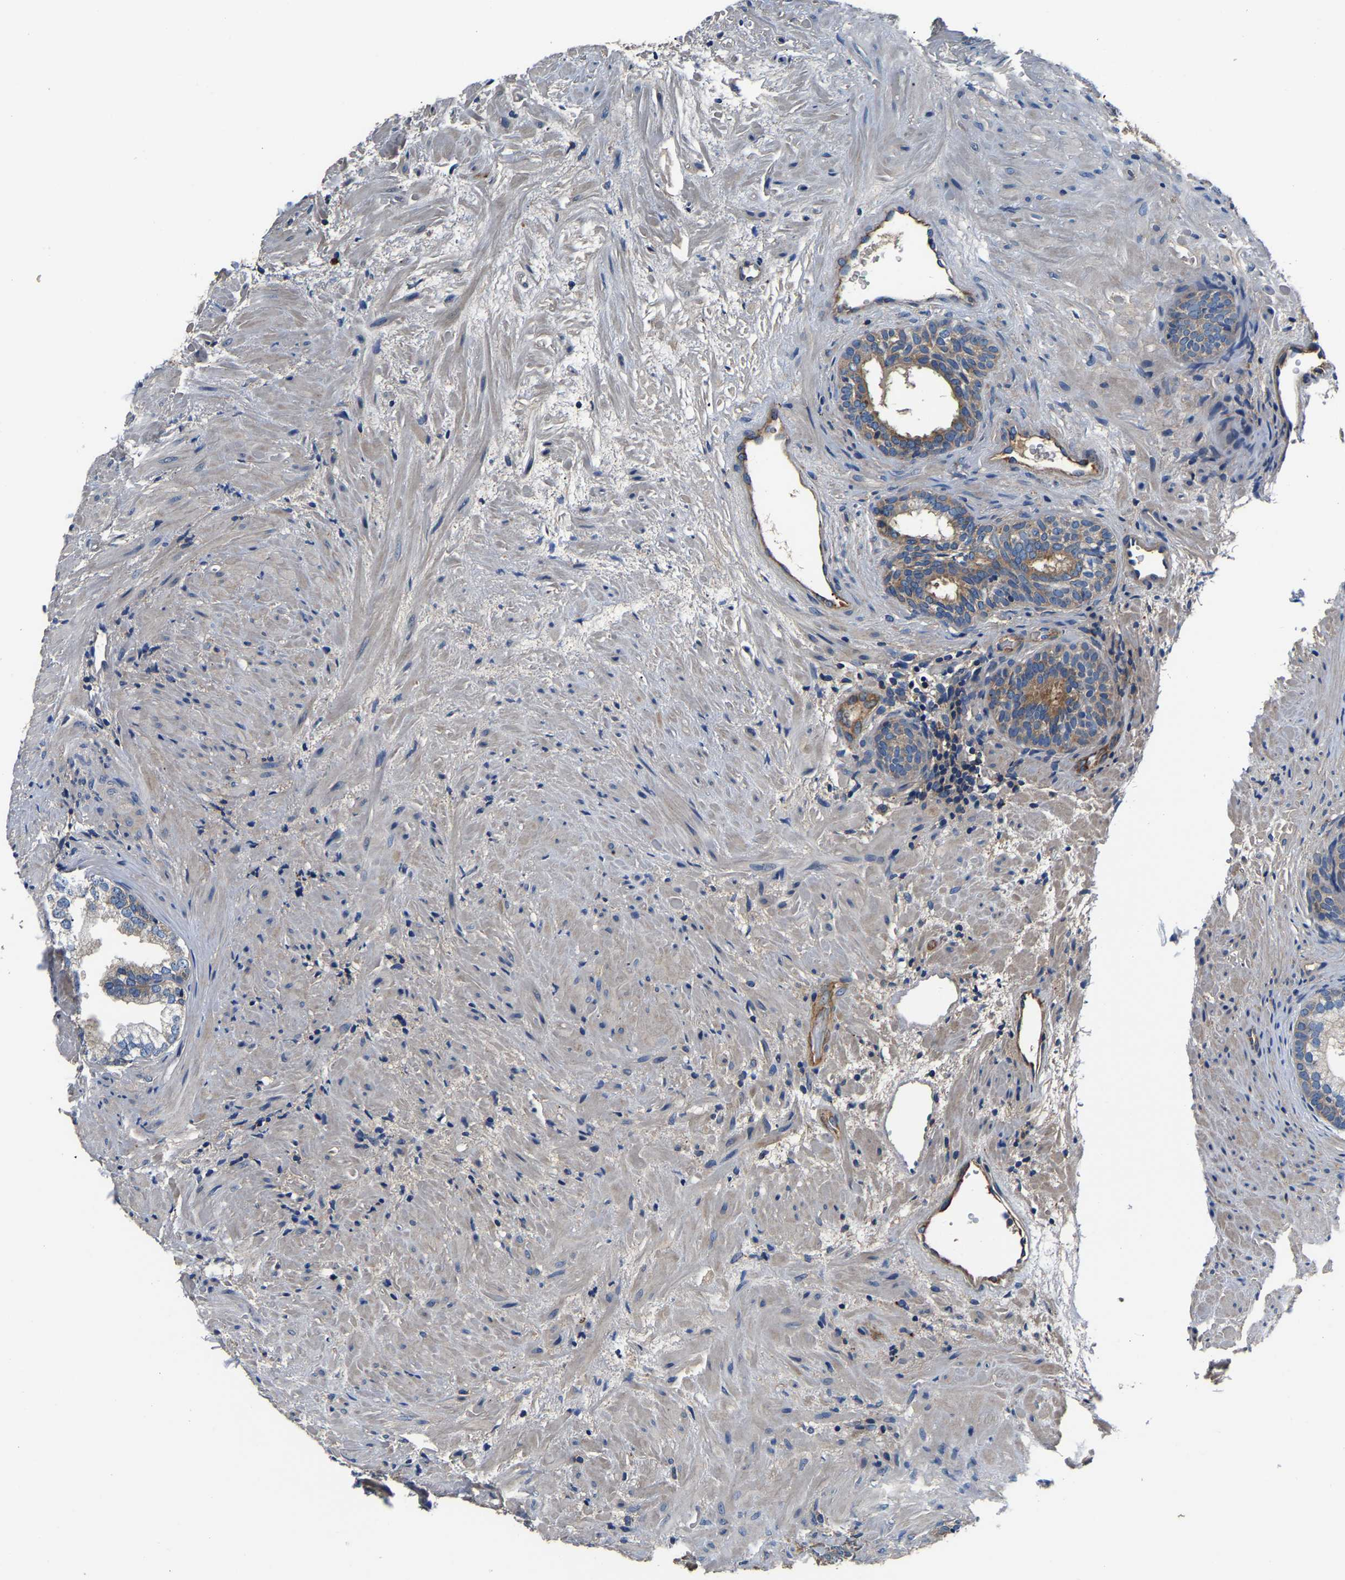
{"staining": {"intensity": "moderate", "quantity": "<25%", "location": "cytoplasmic/membranous"}, "tissue": "prostate", "cell_type": "Glandular cells", "image_type": "normal", "snomed": [{"axis": "morphology", "description": "Normal tissue, NOS"}, {"axis": "topography", "description": "Prostate"}], "caption": "Prostate stained with immunohistochemistry exhibits moderate cytoplasmic/membranous positivity in about <25% of glandular cells.", "gene": "SH3GLB1", "patient": {"sex": "male", "age": 76}}